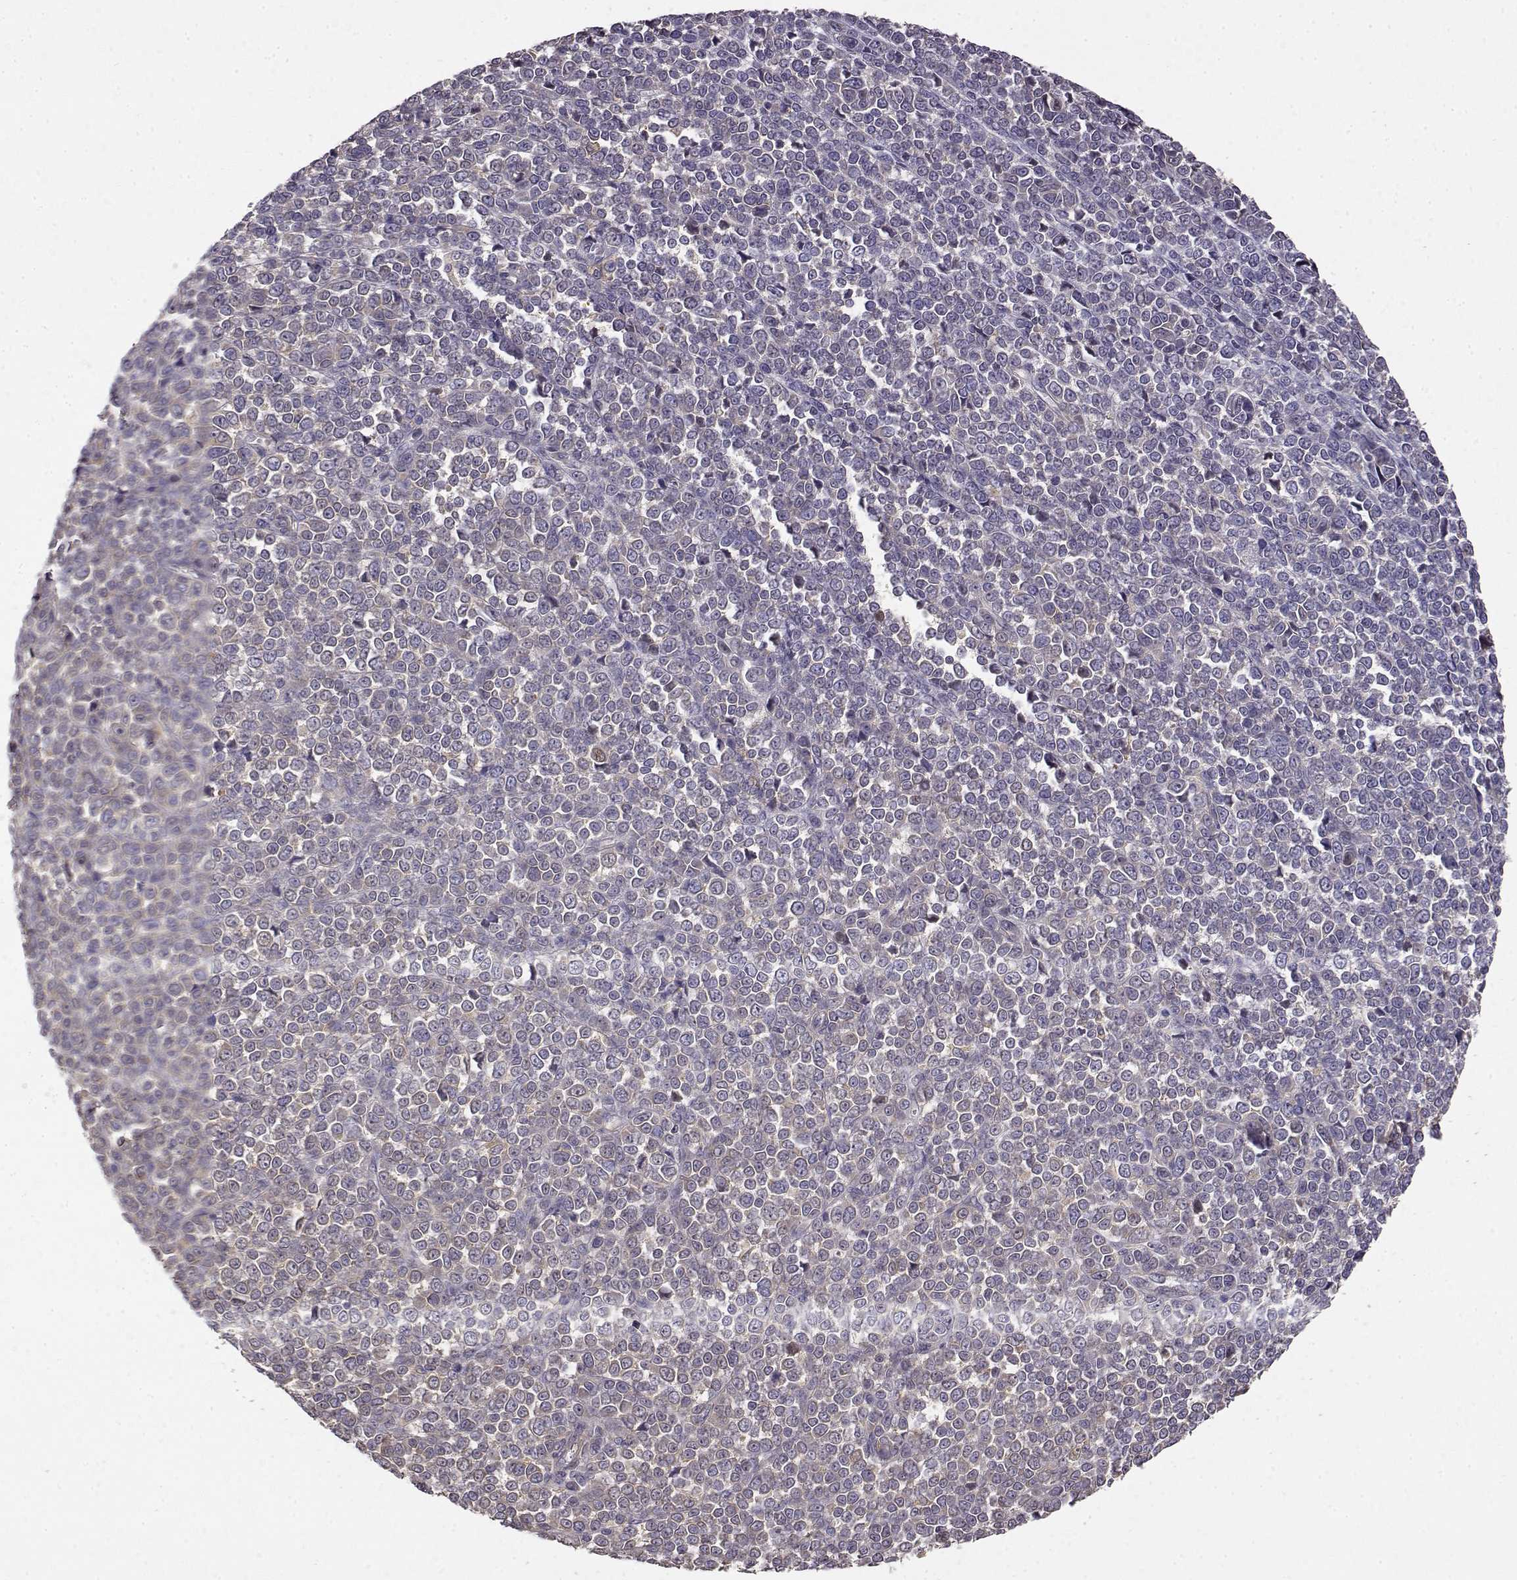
{"staining": {"intensity": "weak", "quantity": "<25%", "location": "cytoplasmic/membranous"}, "tissue": "melanoma", "cell_type": "Tumor cells", "image_type": "cancer", "snomed": [{"axis": "morphology", "description": "Malignant melanoma, NOS"}, {"axis": "topography", "description": "Skin"}], "caption": "The micrograph demonstrates no significant expression in tumor cells of malignant melanoma.", "gene": "CRIM1", "patient": {"sex": "female", "age": 95}}